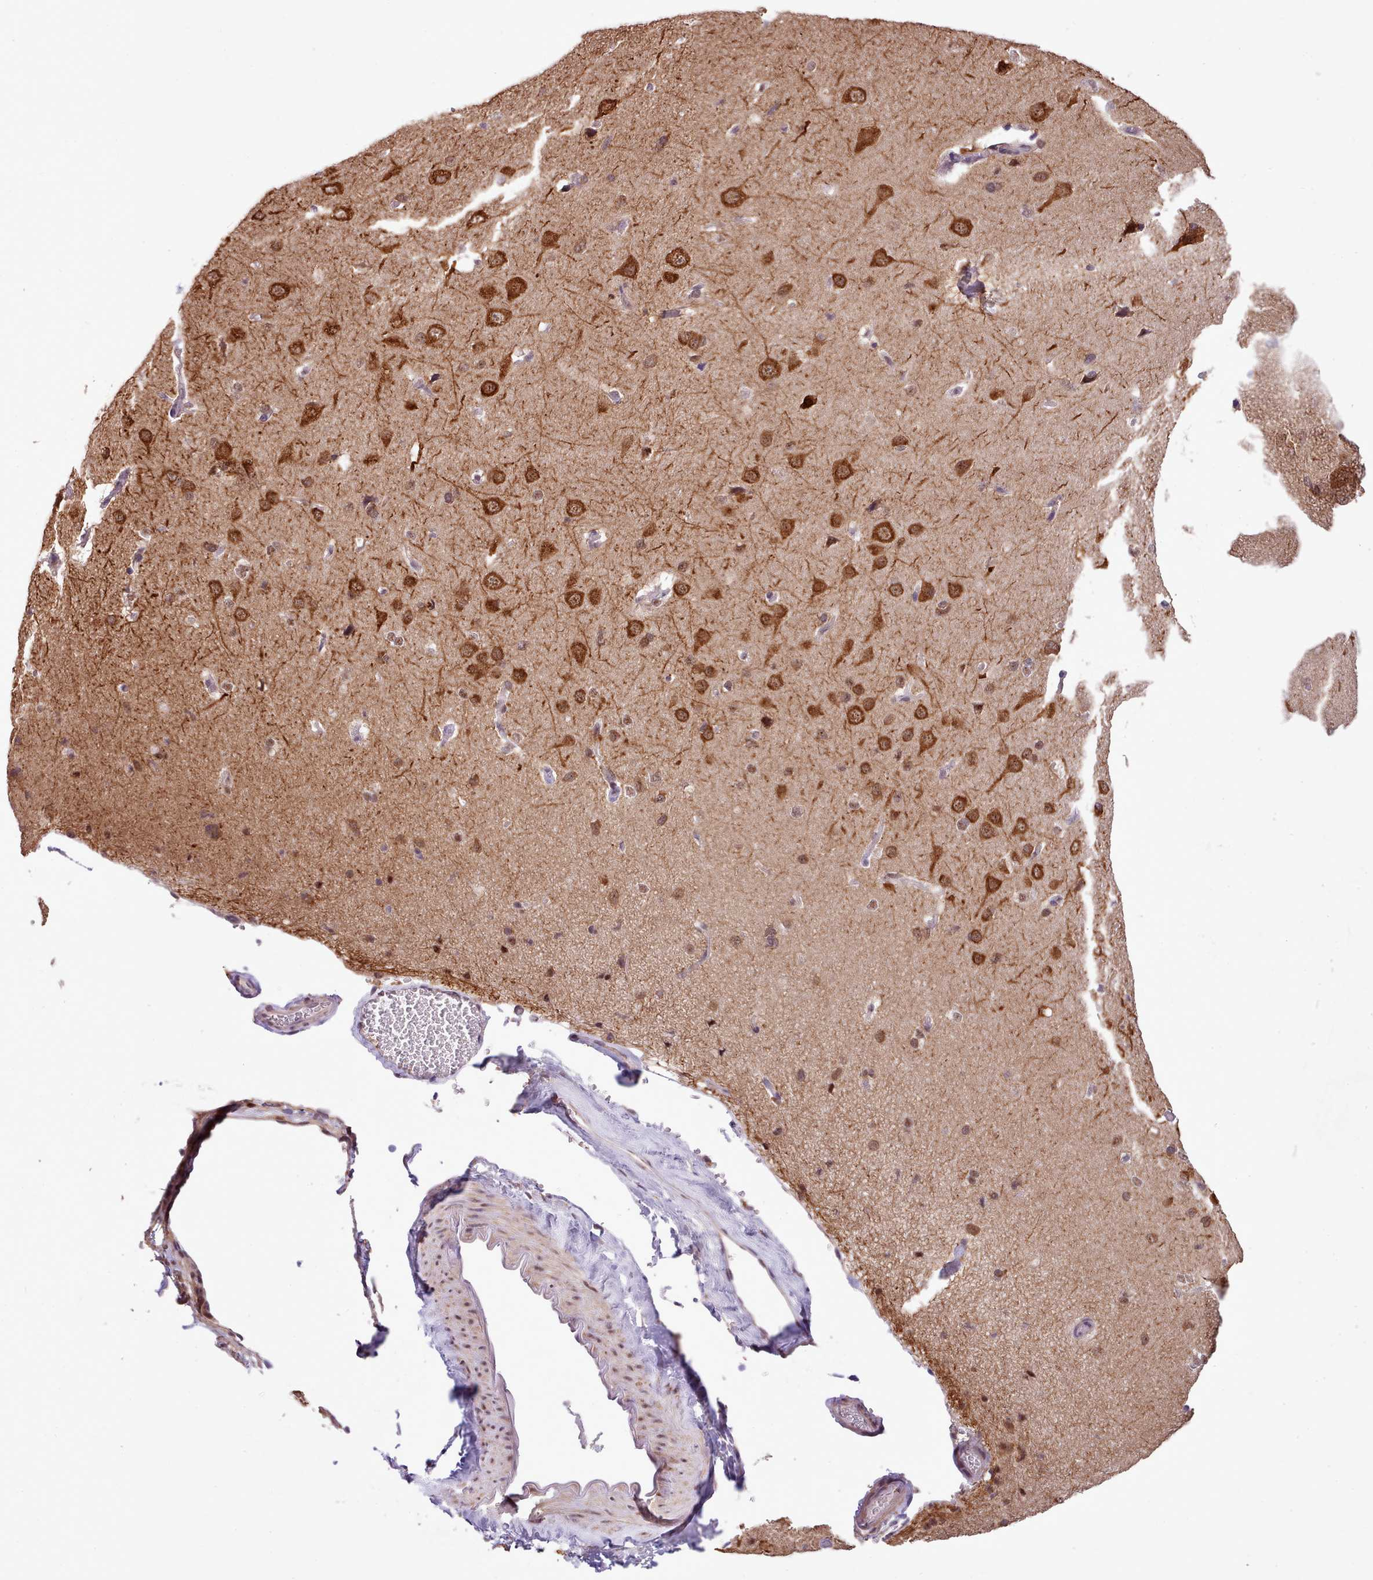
{"staining": {"intensity": "weak", "quantity": "25%-75%", "location": "cytoplasmic/membranous"}, "tissue": "cerebral cortex", "cell_type": "Endothelial cells", "image_type": "normal", "snomed": [{"axis": "morphology", "description": "Normal tissue, NOS"}, {"axis": "topography", "description": "Cerebral cortex"}], "caption": "Endothelial cells display weak cytoplasmic/membranous expression in approximately 25%-75% of cells in benign cerebral cortex.", "gene": "HOXB7", "patient": {"sex": "male", "age": 62}}